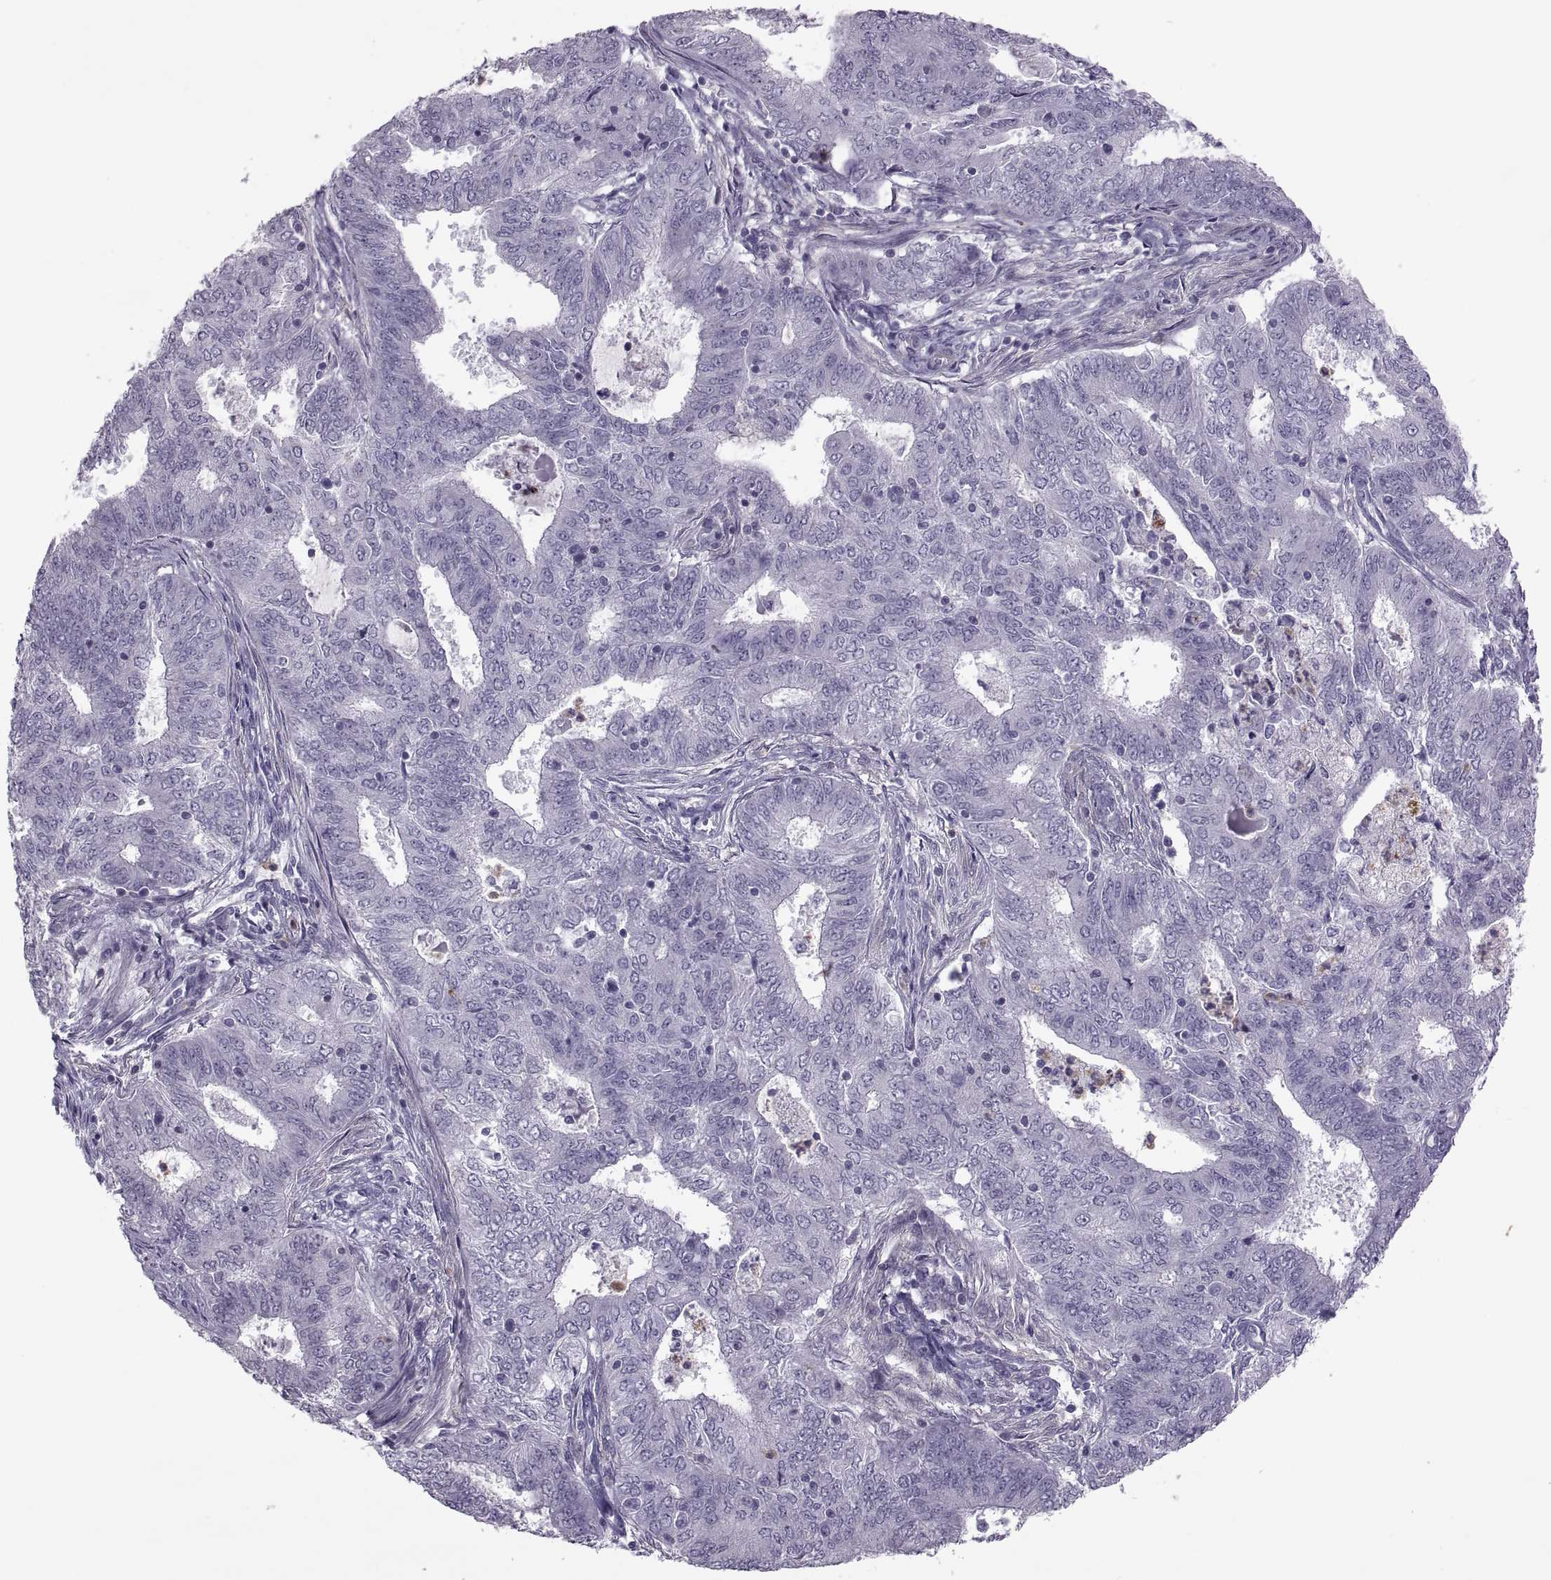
{"staining": {"intensity": "negative", "quantity": "none", "location": "none"}, "tissue": "endometrial cancer", "cell_type": "Tumor cells", "image_type": "cancer", "snomed": [{"axis": "morphology", "description": "Adenocarcinoma, NOS"}, {"axis": "topography", "description": "Endometrium"}], "caption": "High magnification brightfield microscopy of endometrial cancer (adenocarcinoma) stained with DAB (brown) and counterstained with hematoxylin (blue): tumor cells show no significant positivity.", "gene": "ODF3", "patient": {"sex": "female", "age": 62}}